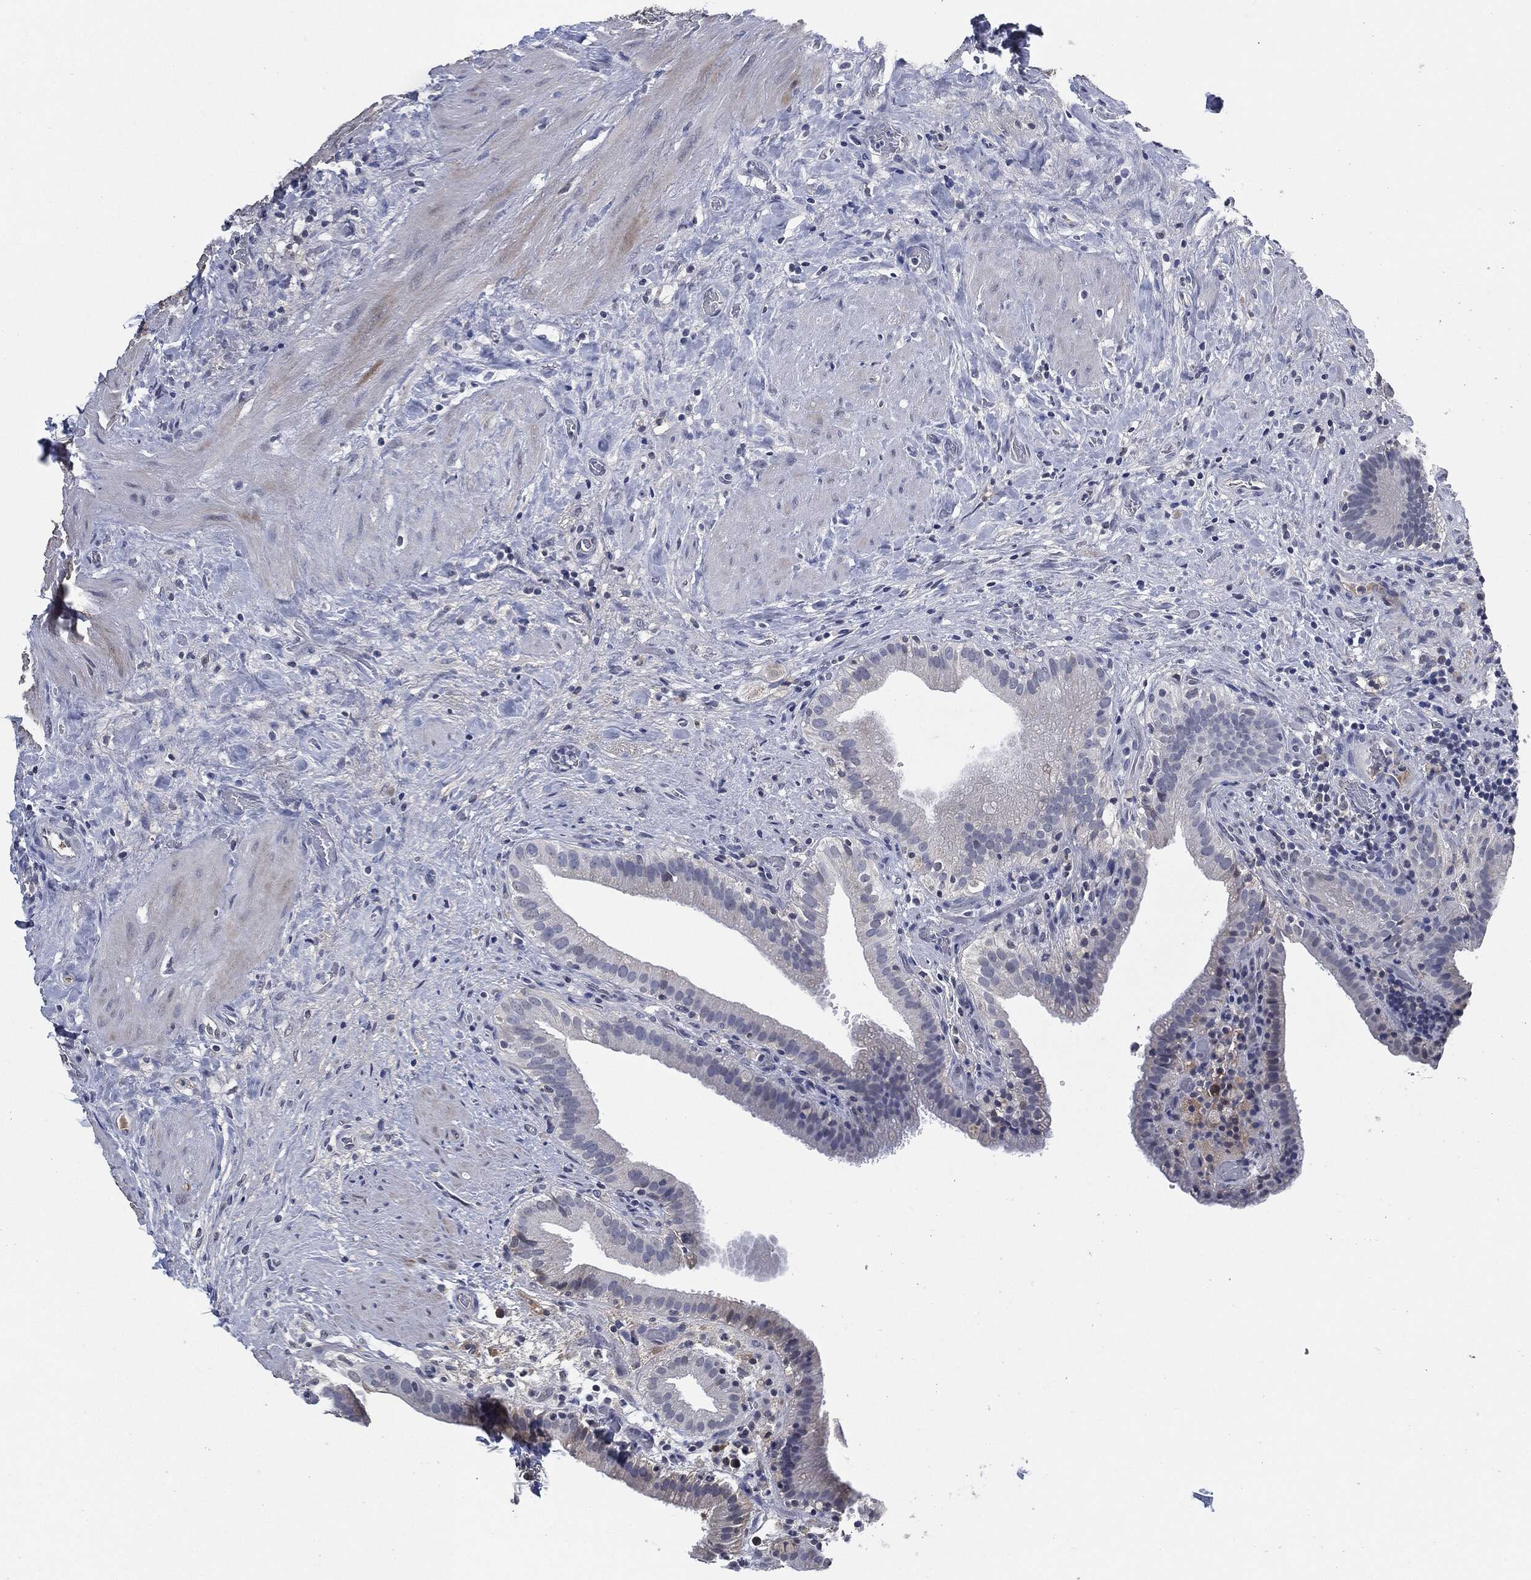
{"staining": {"intensity": "negative", "quantity": "none", "location": "none"}, "tissue": "gallbladder", "cell_type": "Glandular cells", "image_type": "normal", "snomed": [{"axis": "morphology", "description": "Normal tissue, NOS"}, {"axis": "topography", "description": "Gallbladder"}], "caption": "Immunohistochemistry of normal gallbladder exhibits no staining in glandular cells.", "gene": "IL2RG", "patient": {"sex": "male", "age": 62}}